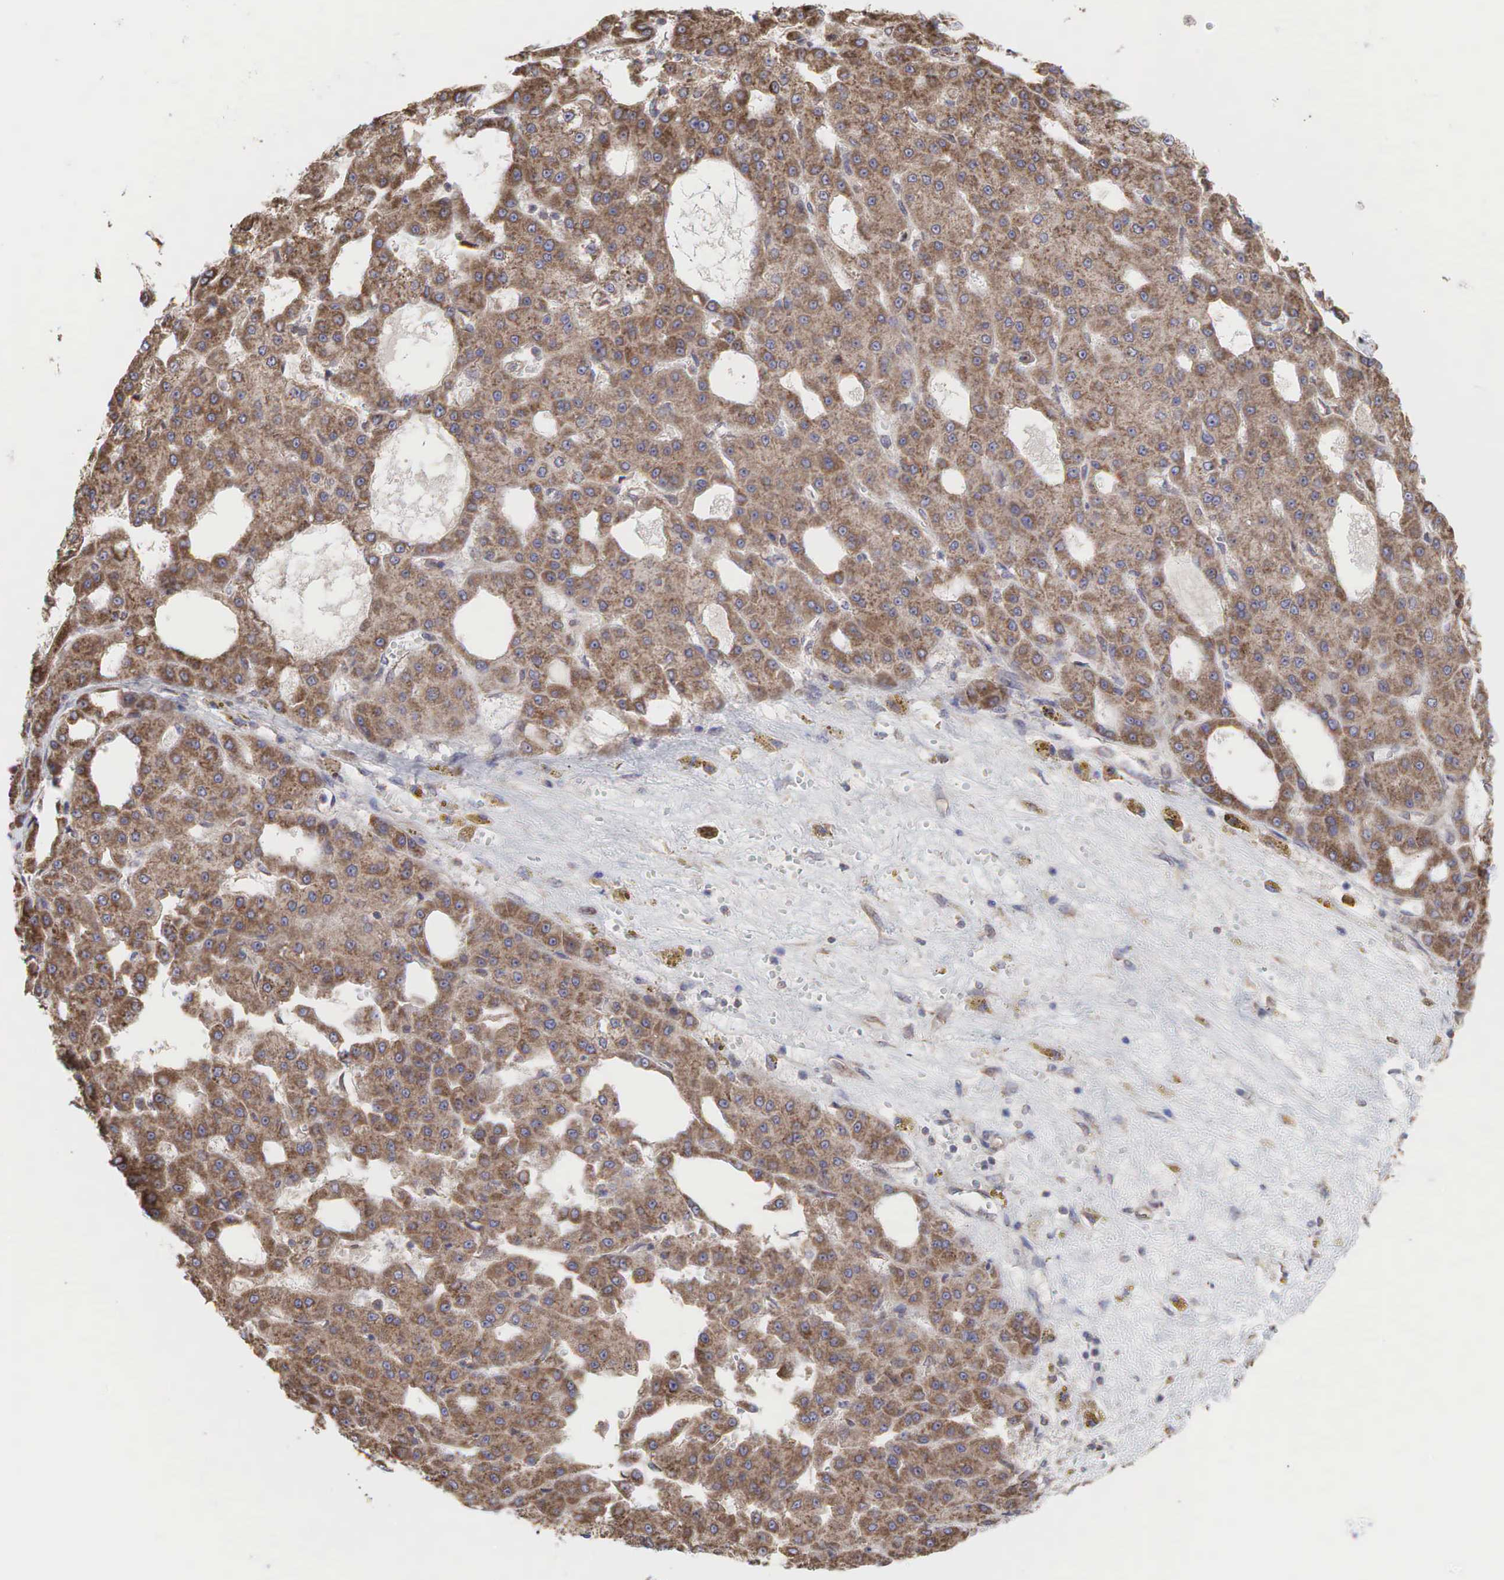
{"staining": {"intensity": "moderate", "quantity": ">75%", "location": "cytoplasmic/membranous"}, "tissue": "liver cancer", "cell_type": "Tumor cells", "image_type": "cancer", "snomed": [{"axis": "morphology", "description": "Carcinoma, Hepatocellular, NOS"}, {"axis": "topography", "description": "Liver"}], "caption": "Immunohistochemistry histopathology image of neoplastic tissue: human liver hepatocellular carcinoma stained using IHC demonstrates medium levels of moderate protein expression localized specifically in the cytoplasmic/membranous of tumor cells, appearing as a cytoplasmic/membranous brown color.", "gene": "PABPC5", "patient": {"sex": "male", "age": 47}}